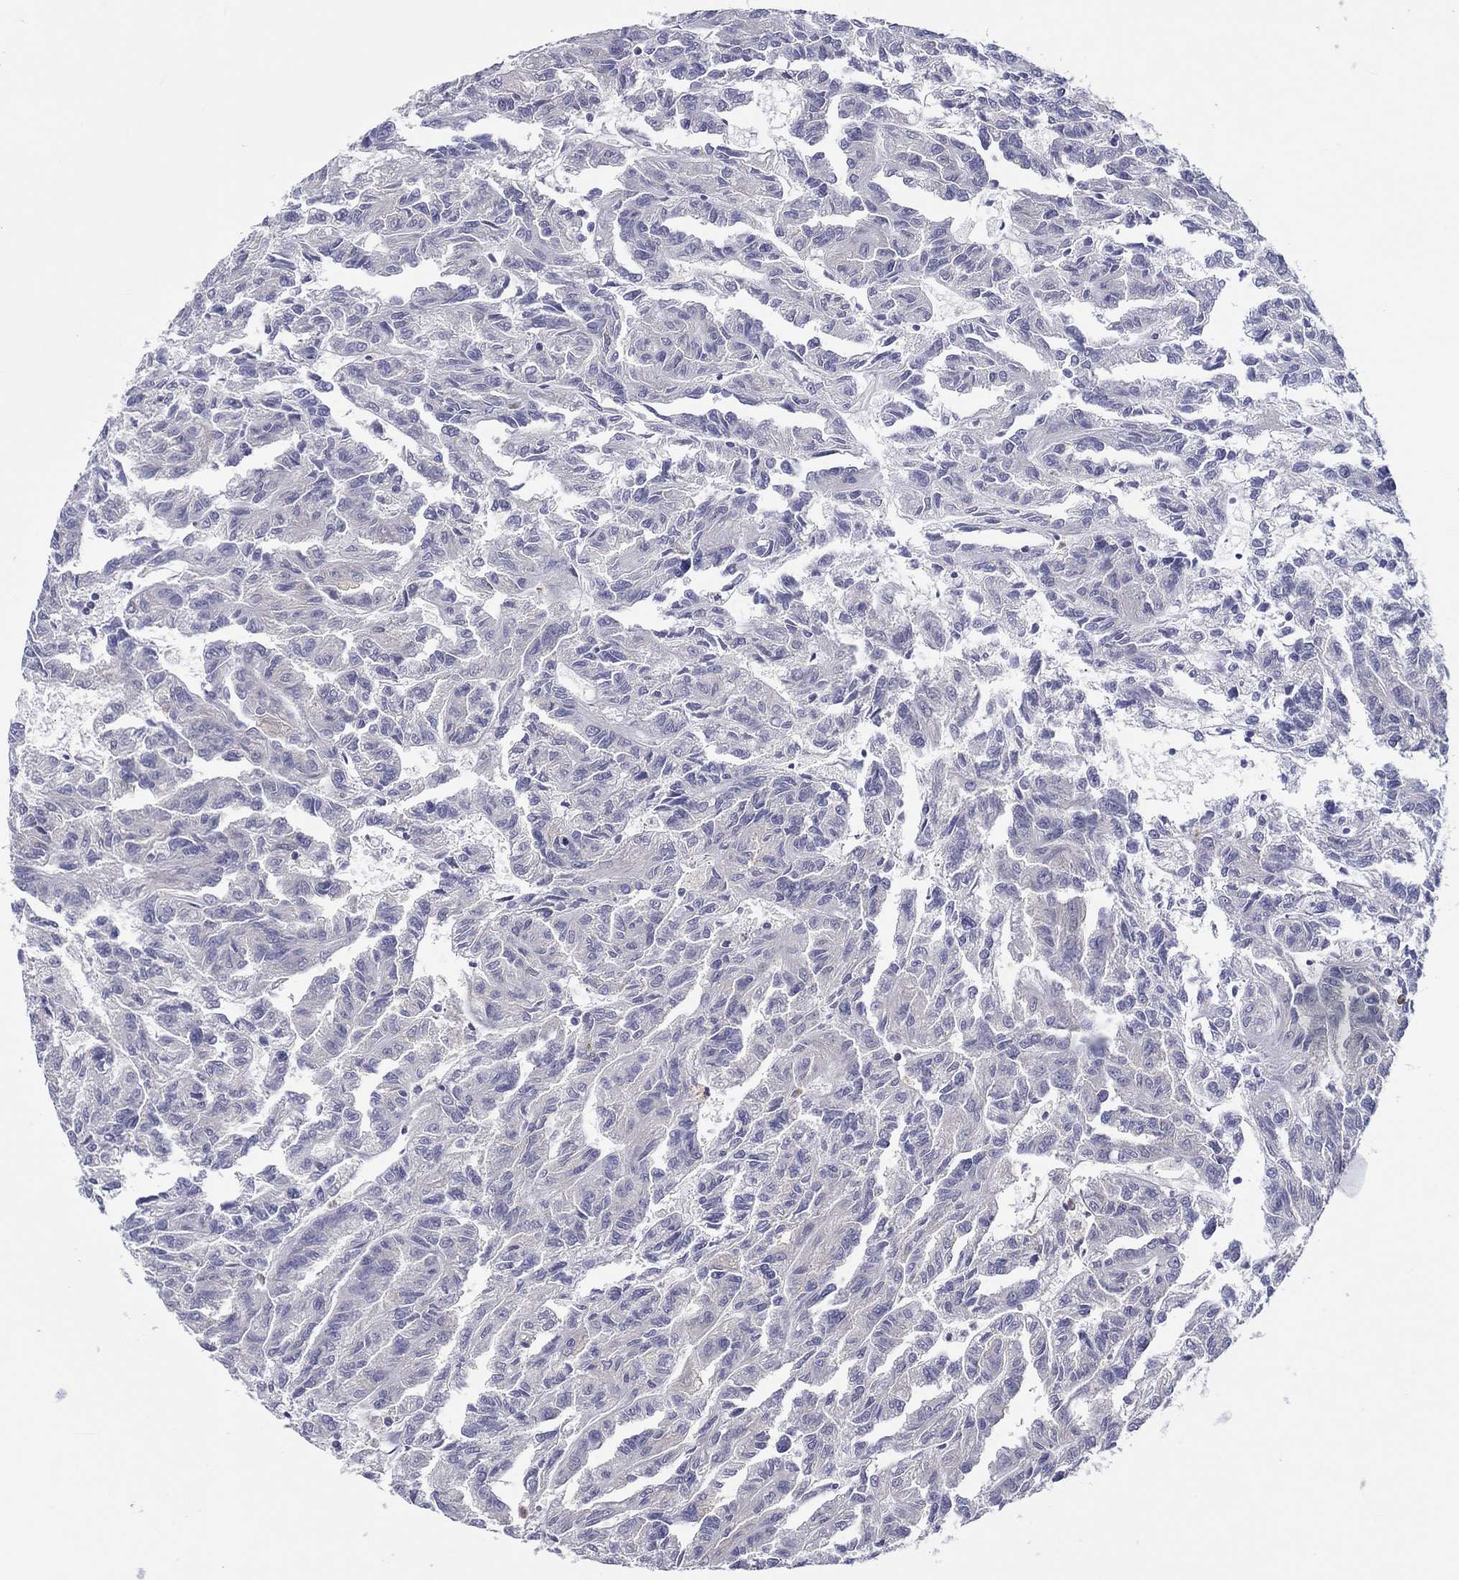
{"staining": {"intensity": "negative", "quantity": "none", "location": "none"}, "tissue": "renal cancer", "cell_type": "Tumor cells", "image_type": "cancer", "snomed": [{"axis": "morphology", "description": "Adenocarcinoma, NOS"}, {"axis": "topography", "description": "Kidney"}], "caption": "Tumor cells are negative for brown protein staining in renal adenocarcinoma.", "gene": "ABCG4", "patient": {"sex": "male", "age": 79}}